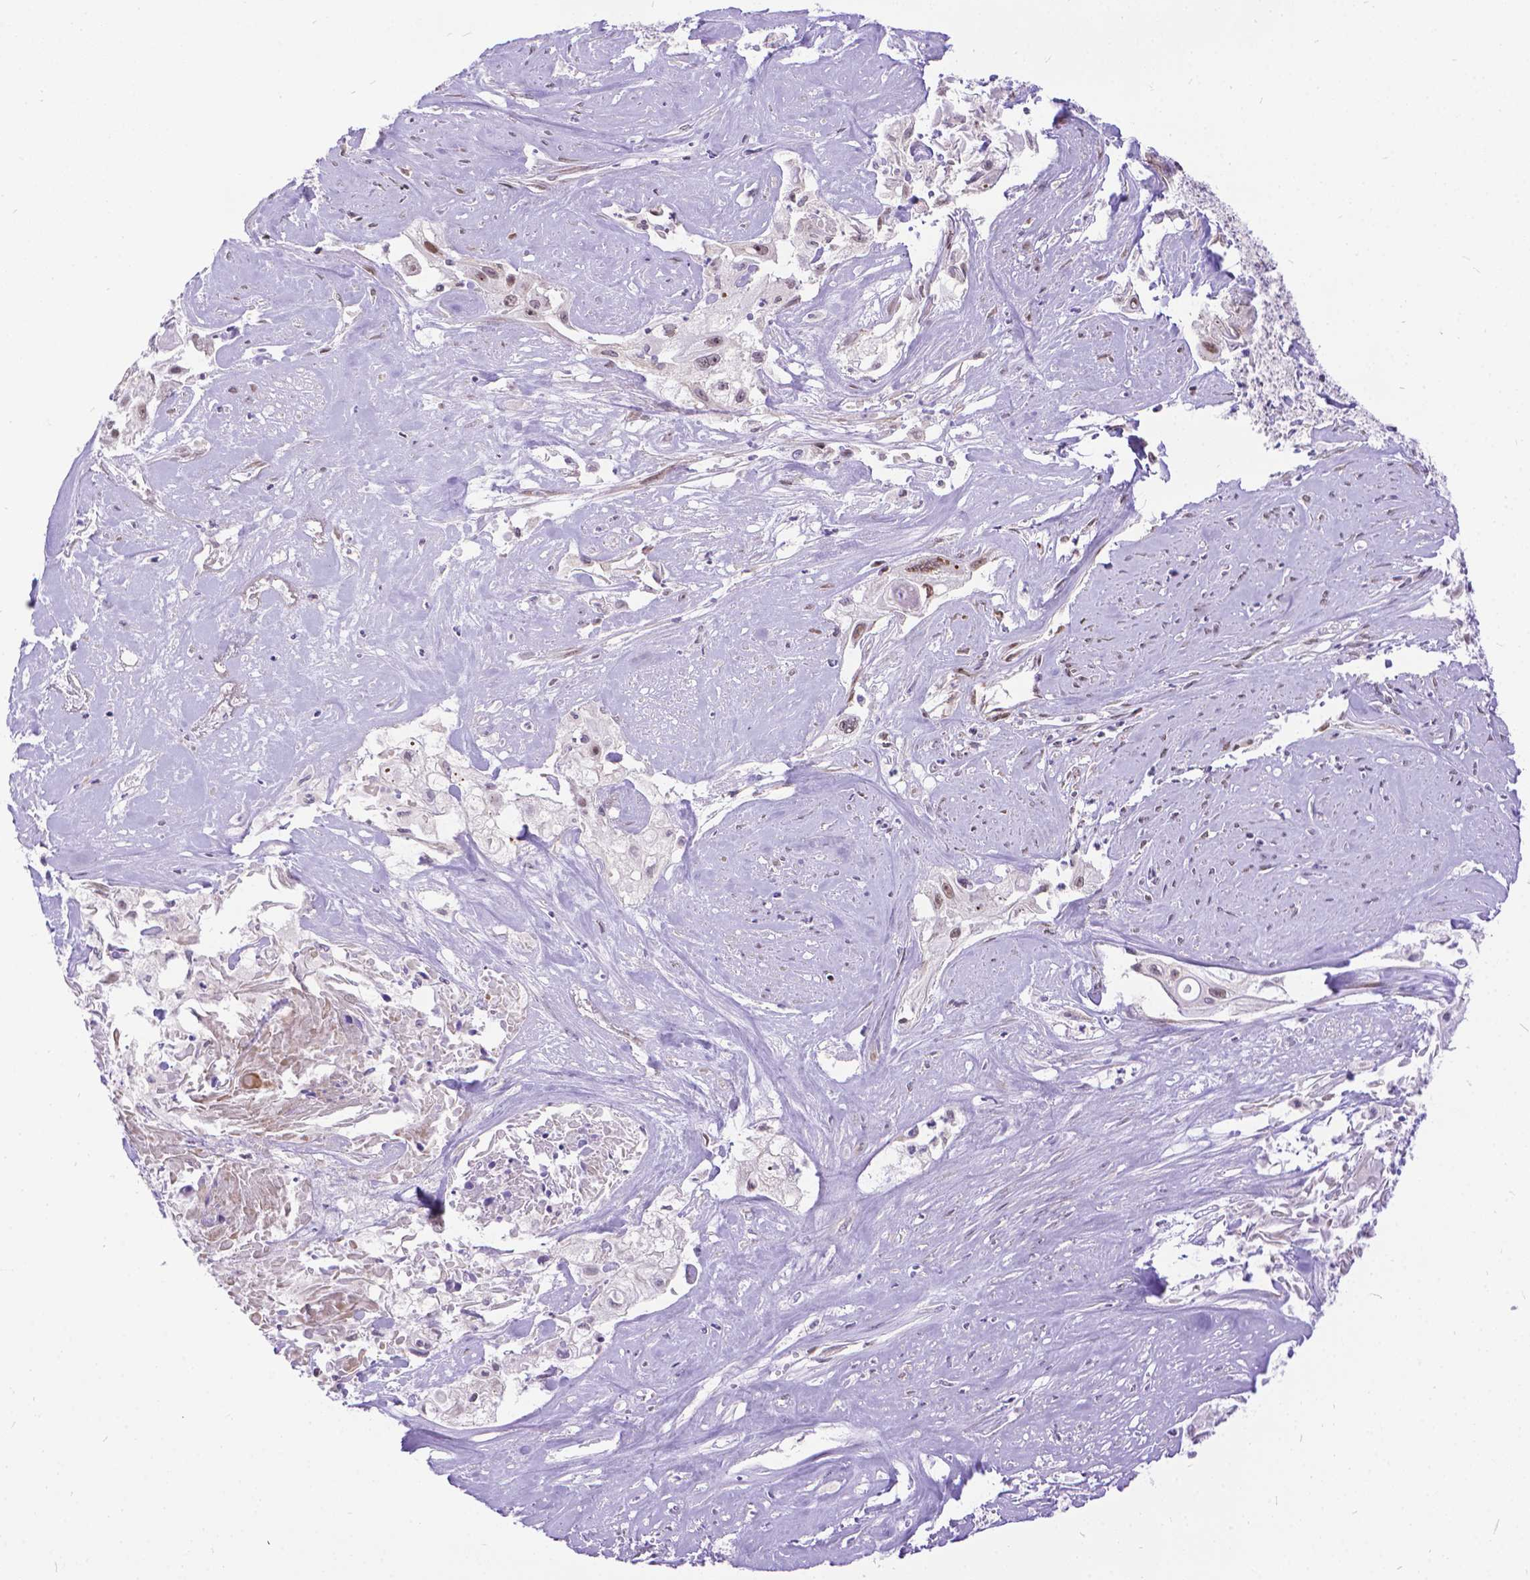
{"staining": {"intensity": "weak", "quantity": ">75%", "location": "nuclear"}, "tissue": "cervical cancer", "cell_type": "Tumor cells", "image_type": "cancer", "snomed": [{"axis": "morphology", "description": "Squamous cell carcinoma, NOS"}, {"axis": "topography", "description": "Cervix"}], "caption": "A micrograph of human cervical cancer stained for a protein exhibits weak nuclear brown staining in tumor cells.", "gene": "FAM124B", "patient": {"sex": "female", "age": 49}}